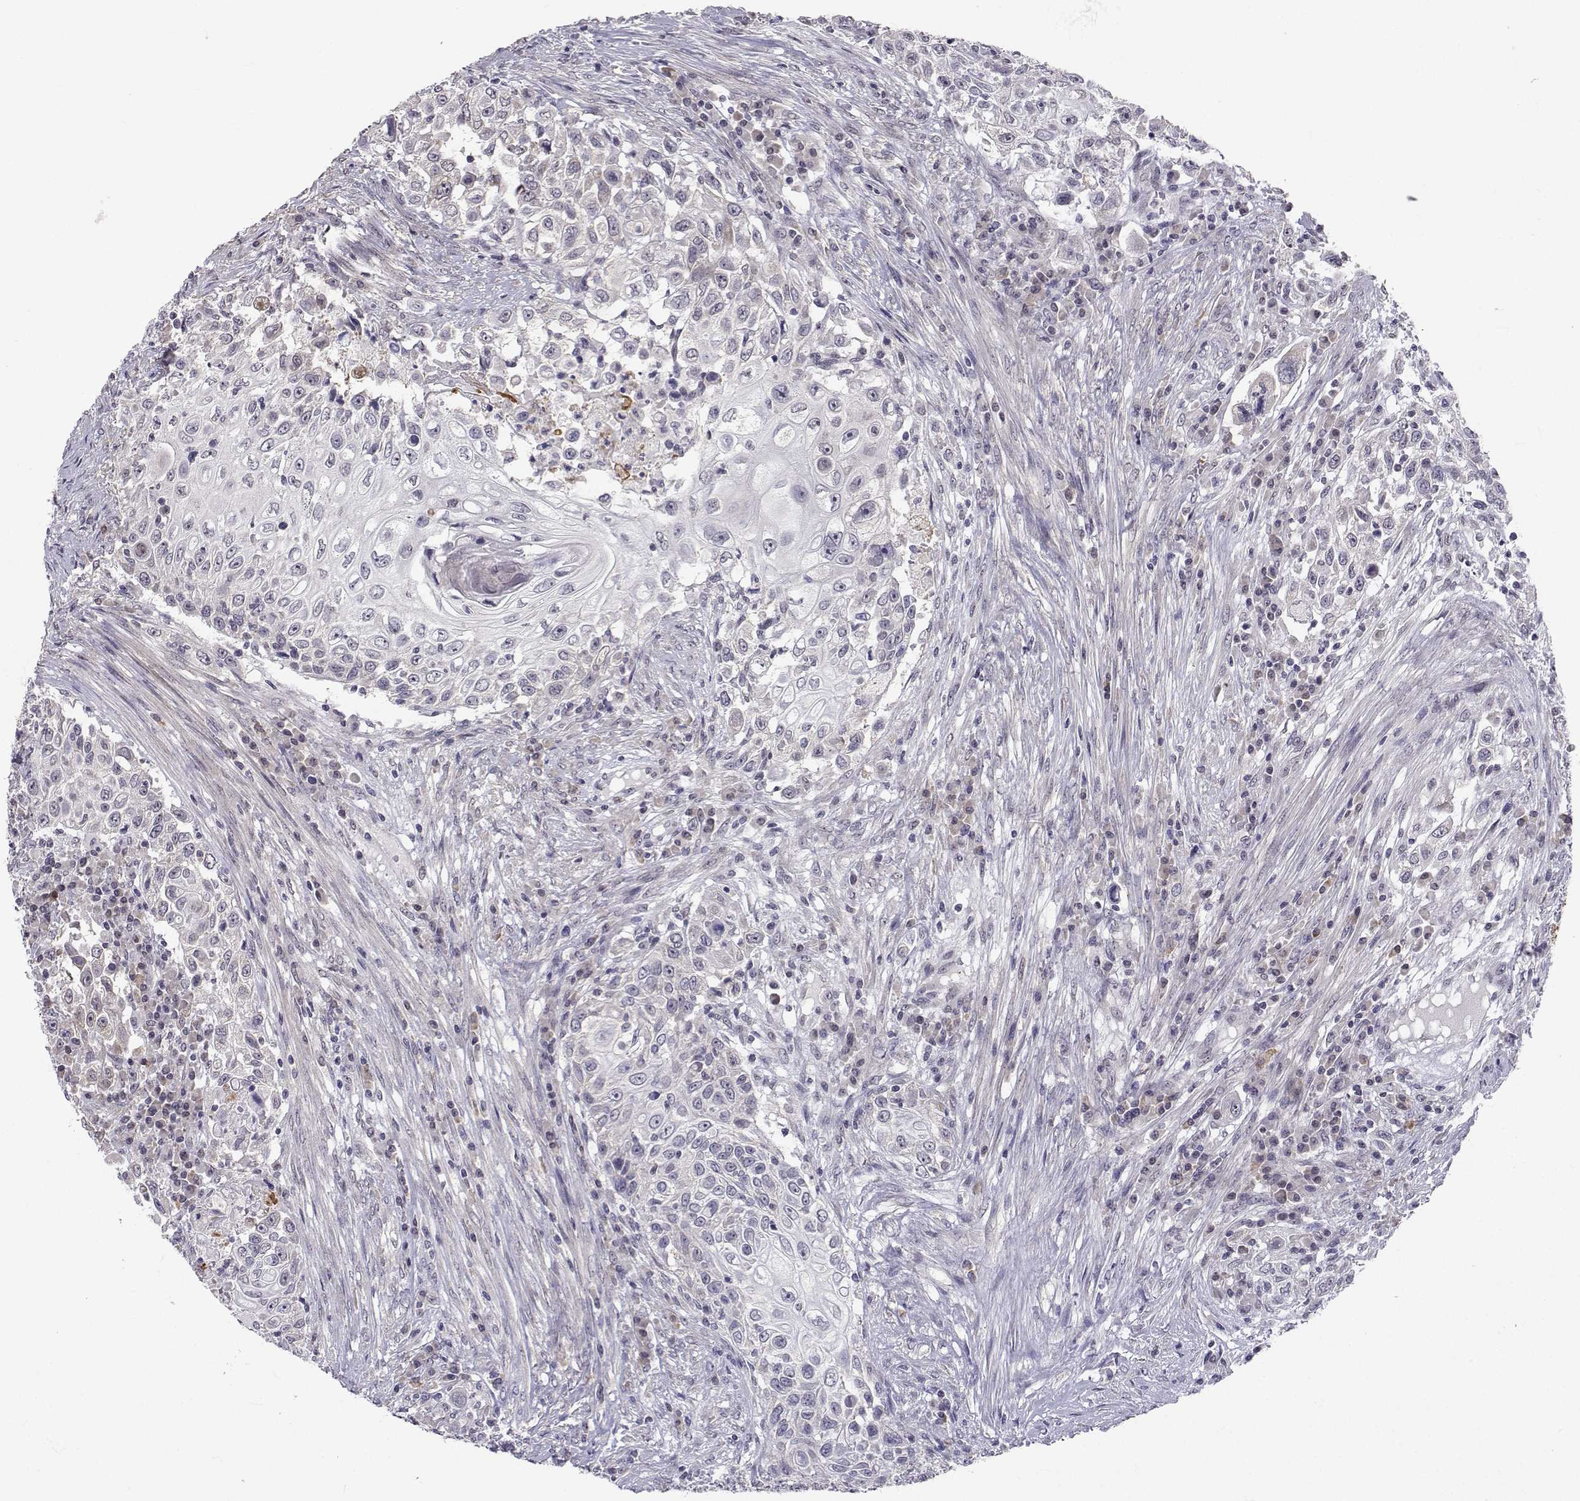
{"staining": {"intensity": "weak", "quantity": "<25%", "location": "cytoplasmic/membranous"}, "tissue": "urothelial cancer", "cell_type": "Tumor cells", "image_type": "cancer", "snomed": [{"axis": "morphology", "description": "Urothelial carcinoma, High grade"}, {"axis": "topography", "description": "Urinary bladder"}], "caption": "Tumor cells are negative for brown protein staining in urothelial cancer.", "gene": "SLC6A3", "patient": {"sex": "female", "age": 56}}